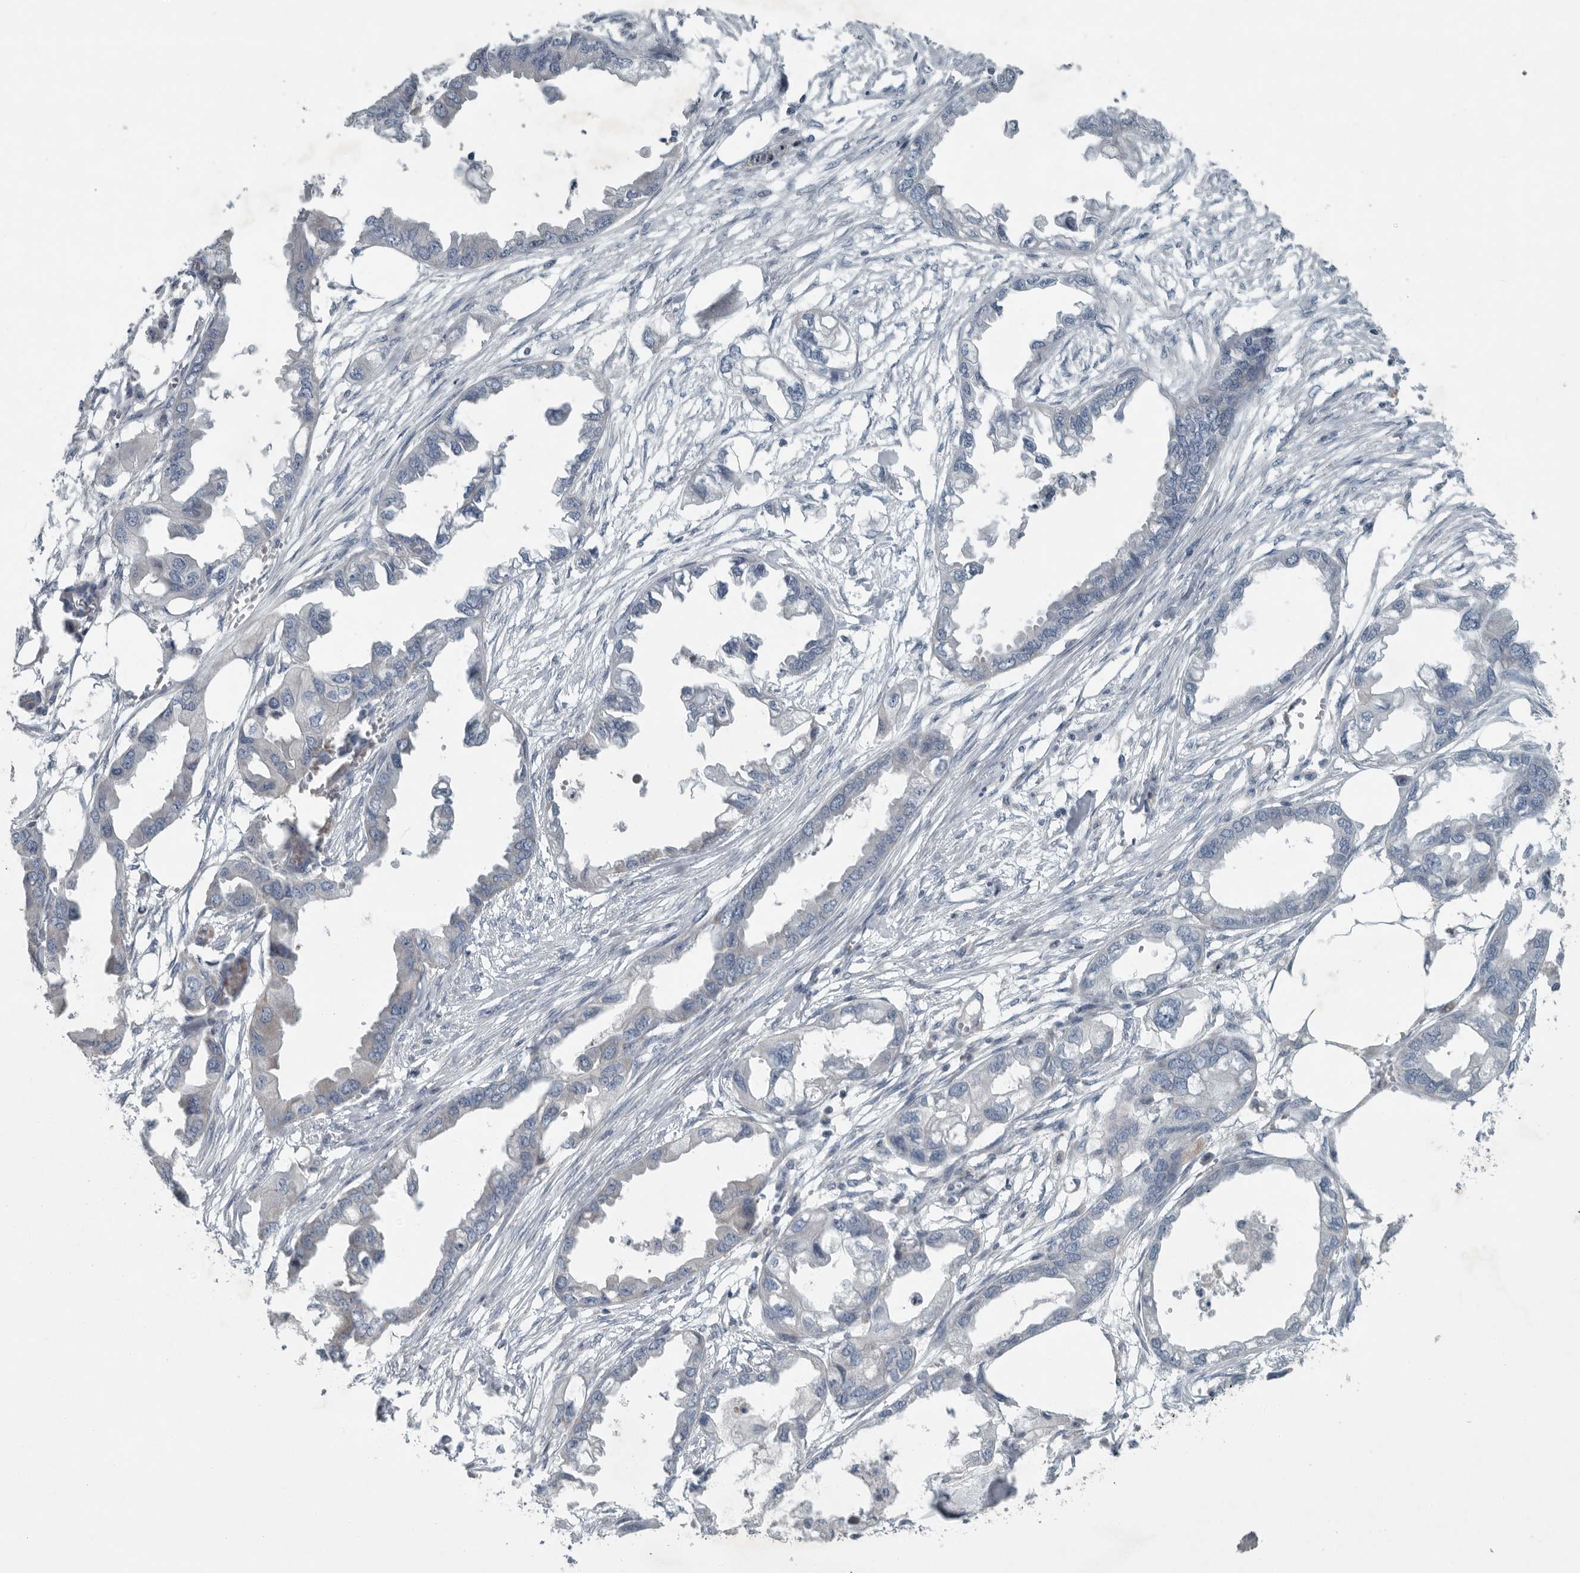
{"staining": {"intensity": "negative", "quantity": "none", "location": "none"}, "tissue": "endometrial cancer", "cell_type": "Tumor cells", "image_type": "cancer", "snomed": [{"axis": "morphology", "description": "Adenocarcinoma, NOS"}, {"axis": "morphology", "description": "Adenocarcinoma, metastatic, NOS"}, {"axis": "topography", "description": "Adipose tissue"}, {"axis": "topography", "description": "Endometrium"}], "caption": "A high-resolution photomicrograph shows IHC staining of endometrial cancer (adenocarcinoma), which displays no significant positivity in tumor cells.", "gene": "MPP3", "patient": {"sex": "female", "age": 67}}